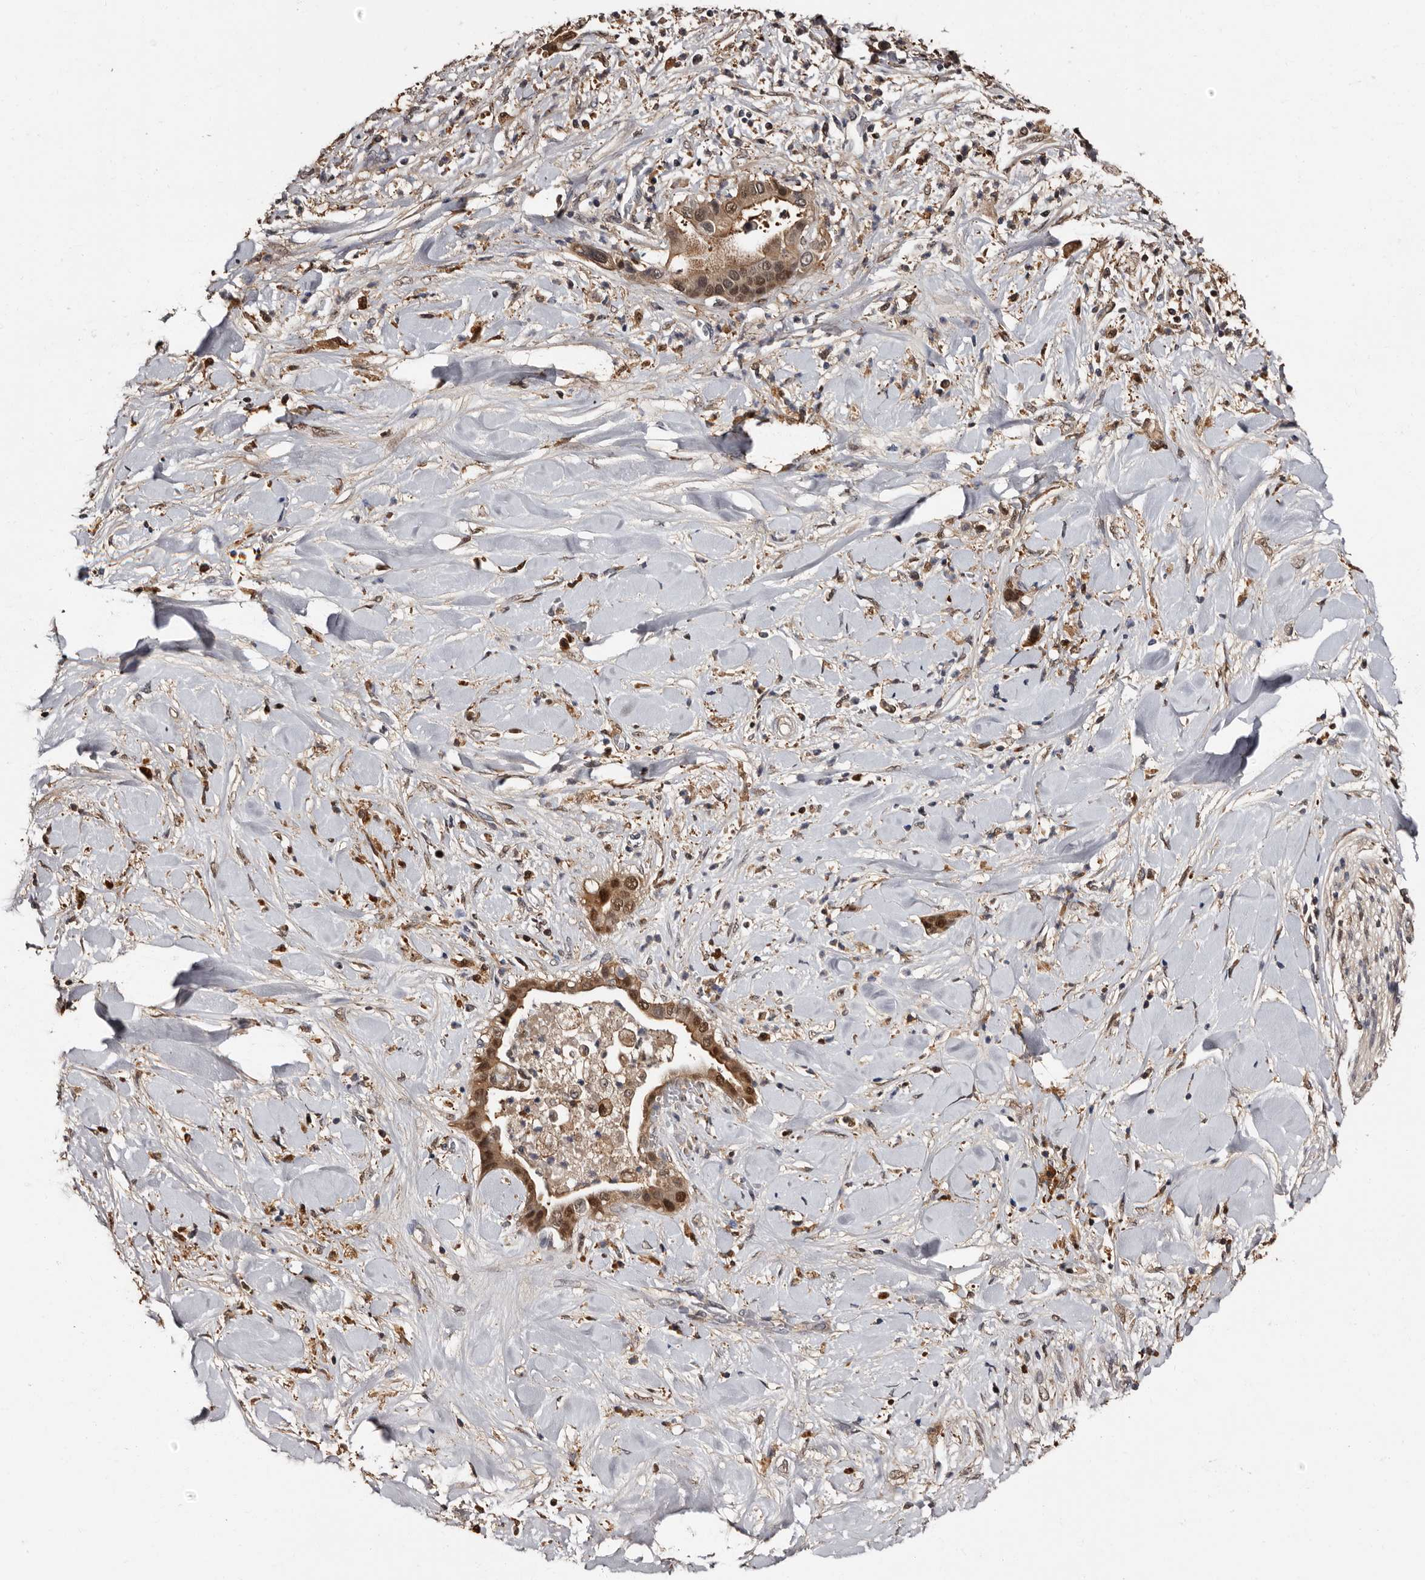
{"staining": {"intensity": "strong", "quantity": ">75%", "location": "cytoplasmic/membranous,nuclear"}, "tissue": "liver cancer", "cell_type": "Tumor cells", "image_type": "cancer", "snomed": [{"axis": "morphology", "description": "Cholangiocarcinoma"}, {"axis": "topography", "description": "Liver"}], "caption": "High-power microscopy captured an immunohistochemistry (IHC) photomicrograph of liver cancer (cholangiocarcinoma), revealing strong cytoplasmic/membranous and nuclear positivity in approximately >75% of tumor cells. Using DAB (brown) and hematoxylin (blue) stains, captured at high magnification using brightfield microscopy.", "gene": "DNPH1", "patient": {"sex": "female", "age": 54}}